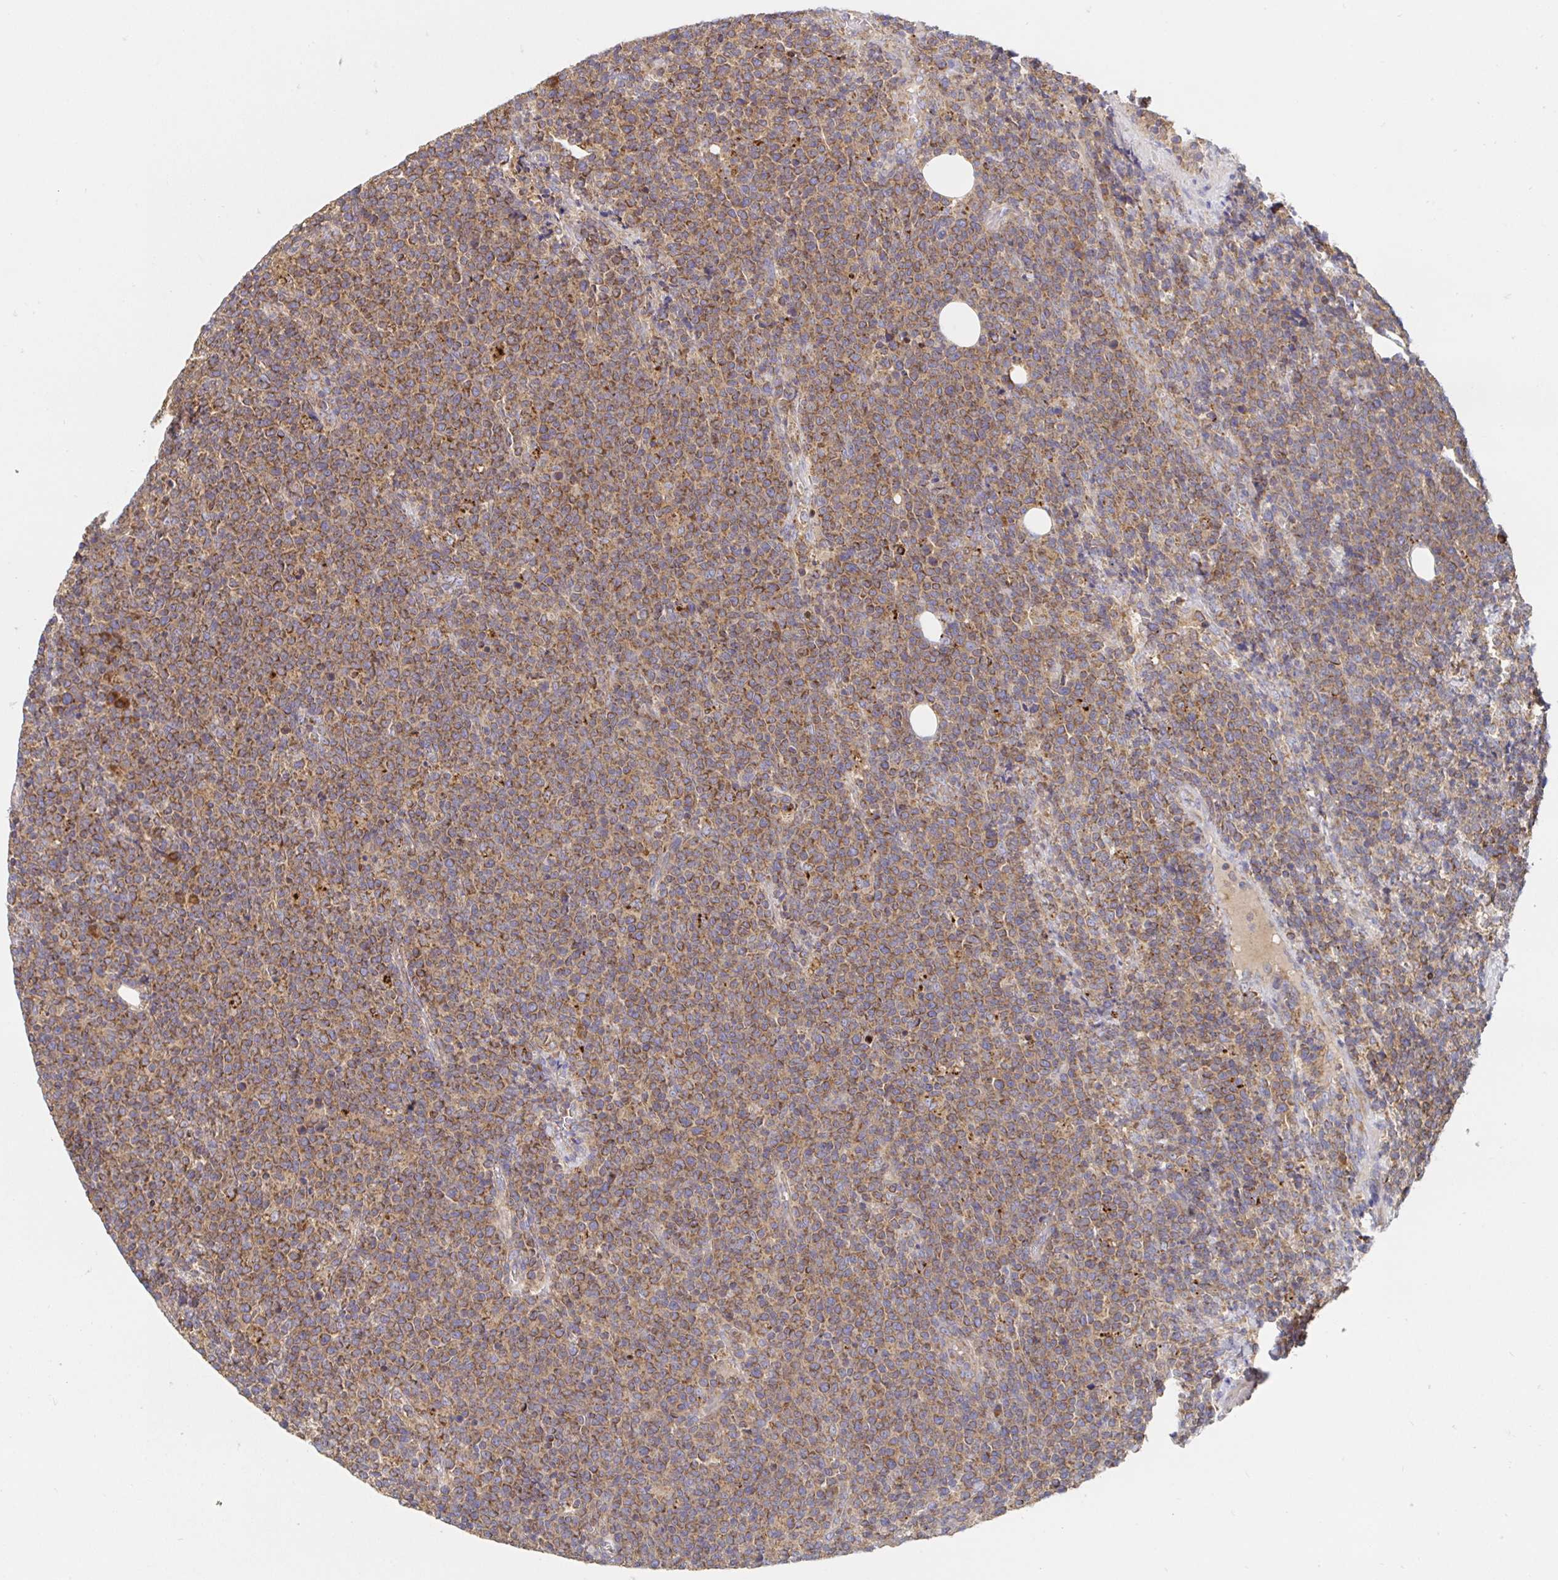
{"staining": {"intensity": "moderate", "quantity": ">75%", "location": "cytoplasmic/membranous"}, "tissue": "lymphoma", "cell_type": "Tumor cells", "image_type": "cancer", "snomed": [{"axis": "morphology", "description": "Malignant lymphoma, non-Hodgkin's type, High grade"}, {"axis": "topography", "description": "Lymph node"}], "caption": "Immunohistochemistry image of neoplastic tissue: lymphoma stained using IHC shows medium levels of moderate protein expression localized specifically in the cytoplasmic/membranous of tumor cells, appearing as a cytoplasmic/membranous brown color.", "gene": "PRDX3", "patient": {"sex": "male", "age": 61}}